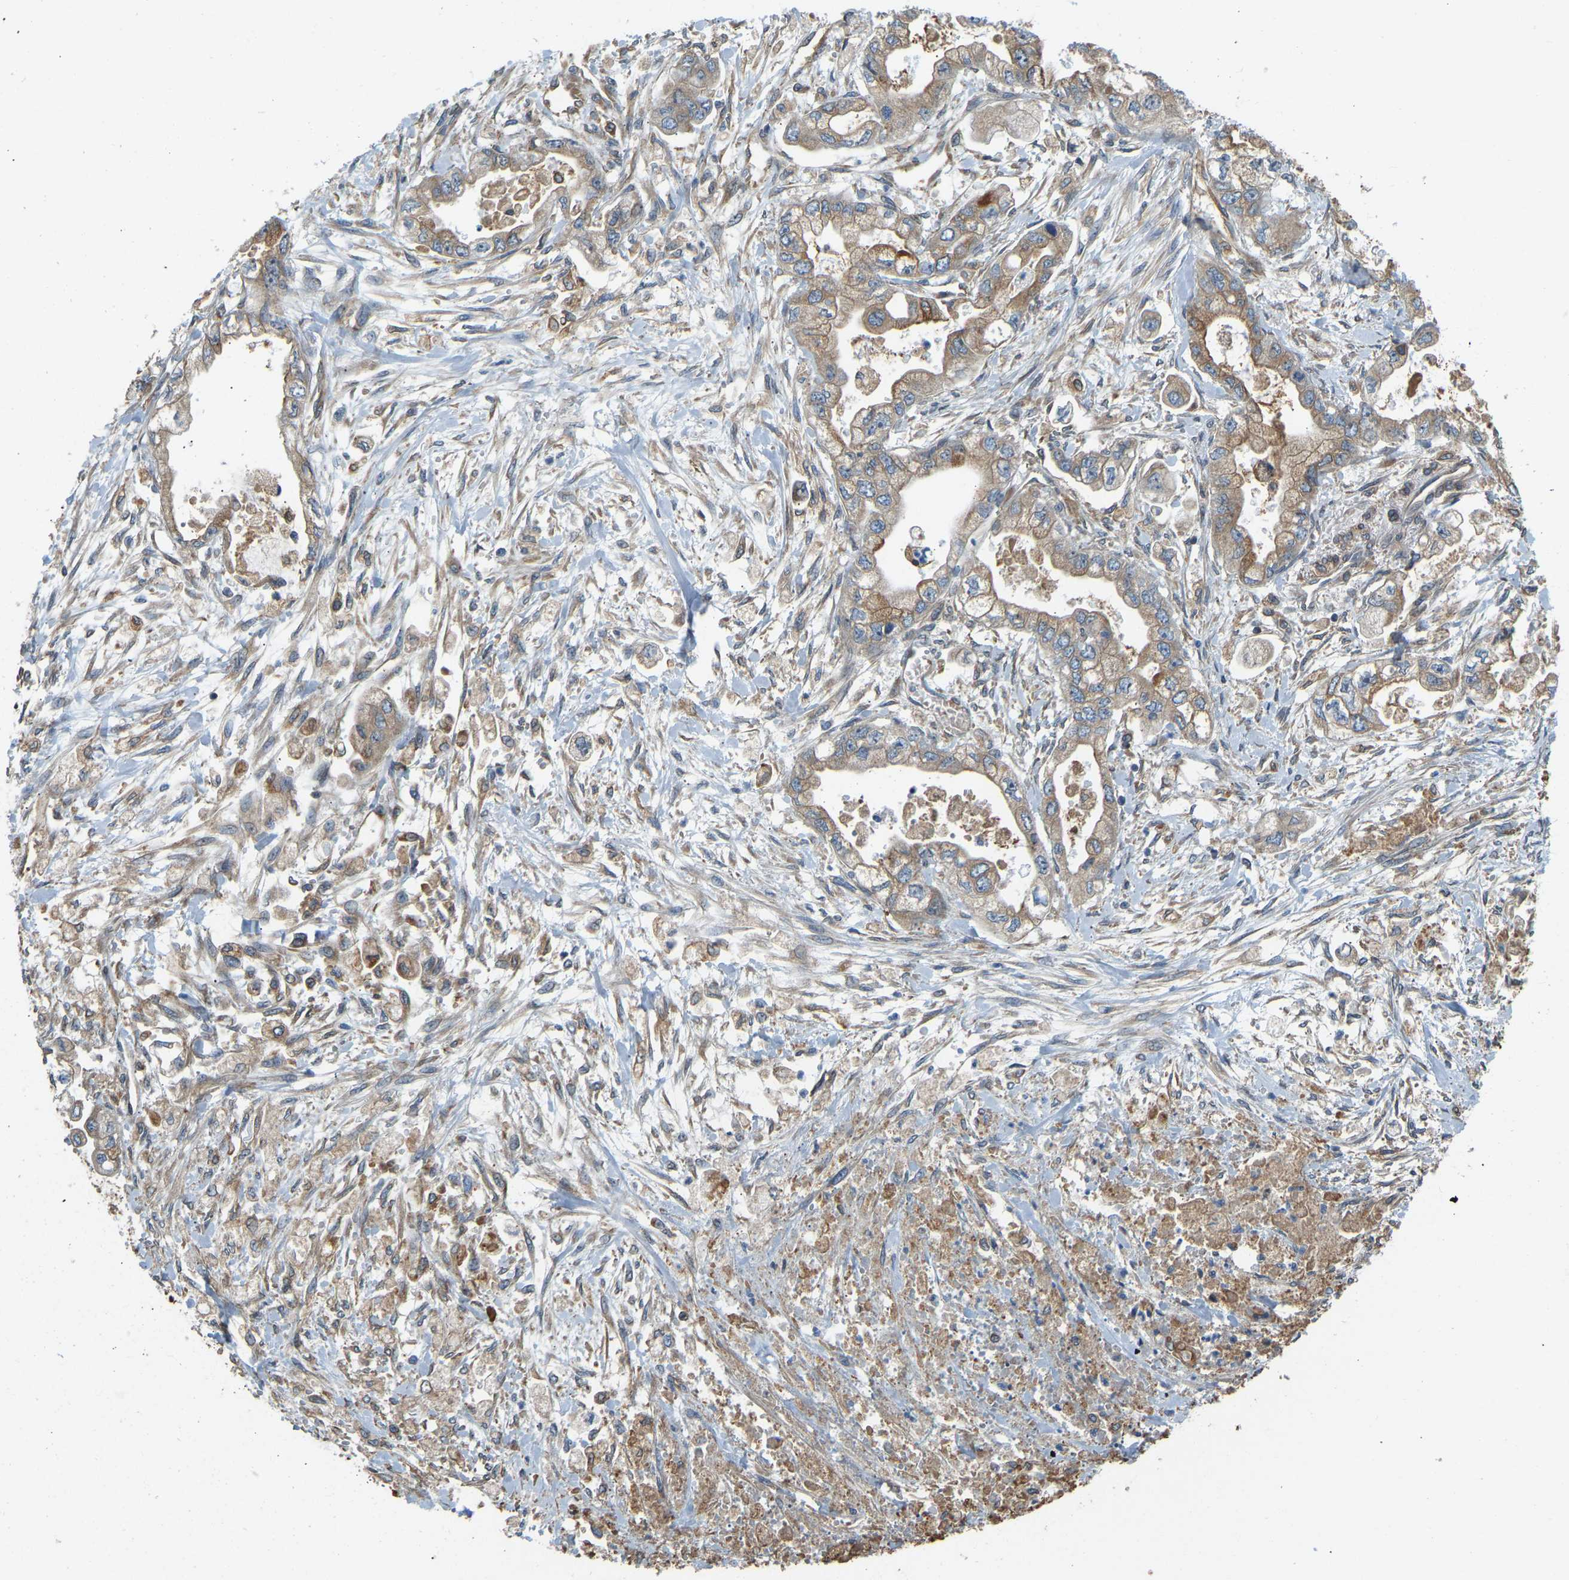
{"staining": {"intensity": "weak", "quantity": ">75%", "location": "cytoplasmic/membranous"}, "tissue": "stomach cancer", "cell_type": "Tumor cells", "image_type": "cancer", "snomed": [{"axis": "morphology", "description": "Normal tissue, NOS"}, {"axis": "morphology", "description": "Adenocarcinoma, NOS"}, {"axis": "topography", "description": "Stomach"}], "caption": "Protein staining of adenocarcinoma (stomach) tissue shows weak cytoplasmic/membranous positivity in approximately >75% of tumor cells.", "gene": "OS9", "patient": {"sex": "male", "age": 62}}